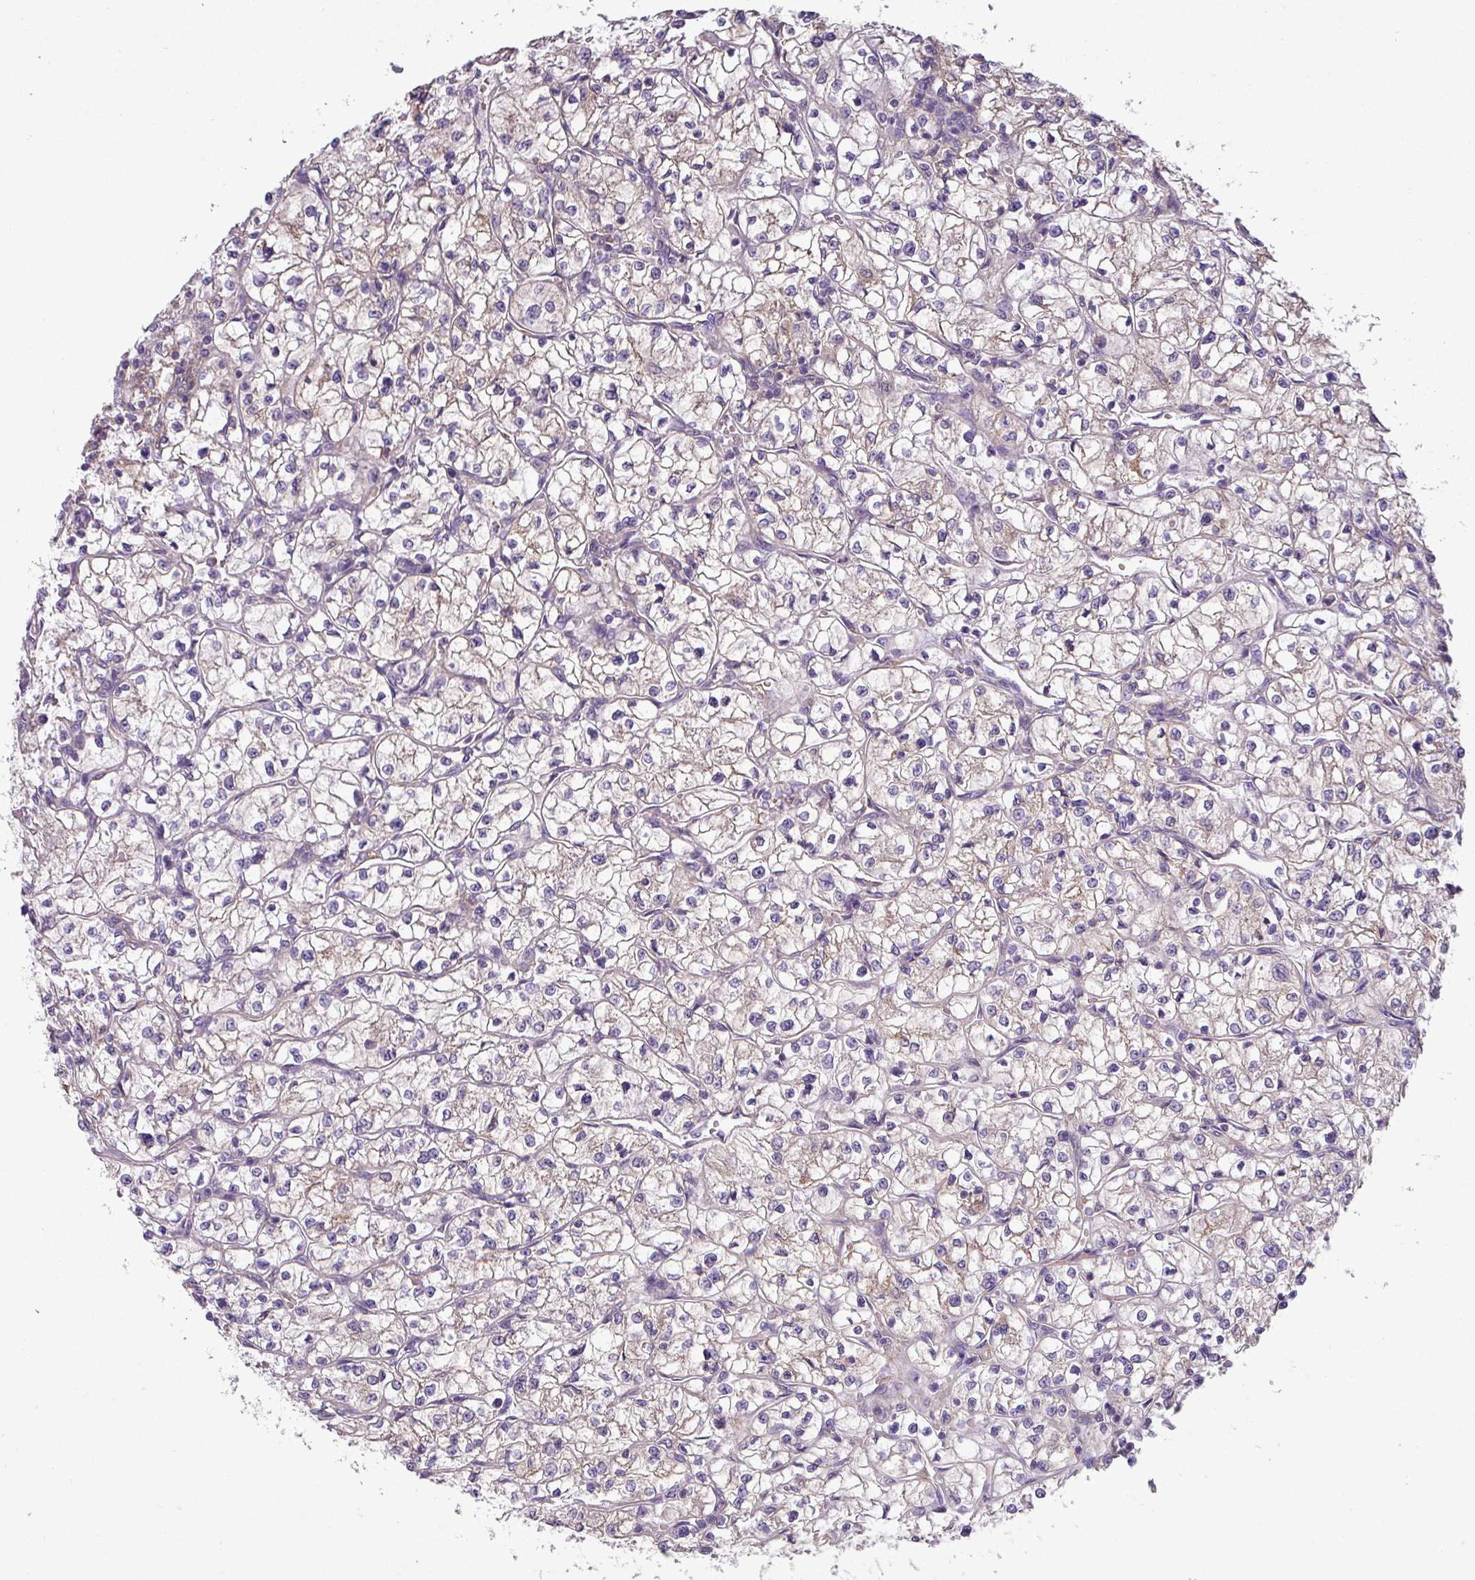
{"staining": {"intensity": "weak", "quantity": "25%-75%", "location": "cytoplasmic/membranous"}, "tissue": "renal cancer", "cell_type": "Tumor cells", "image_type": "cancer", "snomed": [{"axis": "morphology", "description": "Adenocarcinoma, NOS"}, {"axis": "topography", "description": "Kidney"}], "caption": "An image of human renal cancer (adenocarcinoma) stained for a protein demonstrates weak cytoplasmic/membranous brown staining in tumor cells.", "gene": "SLC23A2", "patient": {"sex": "female", "age": 64}}